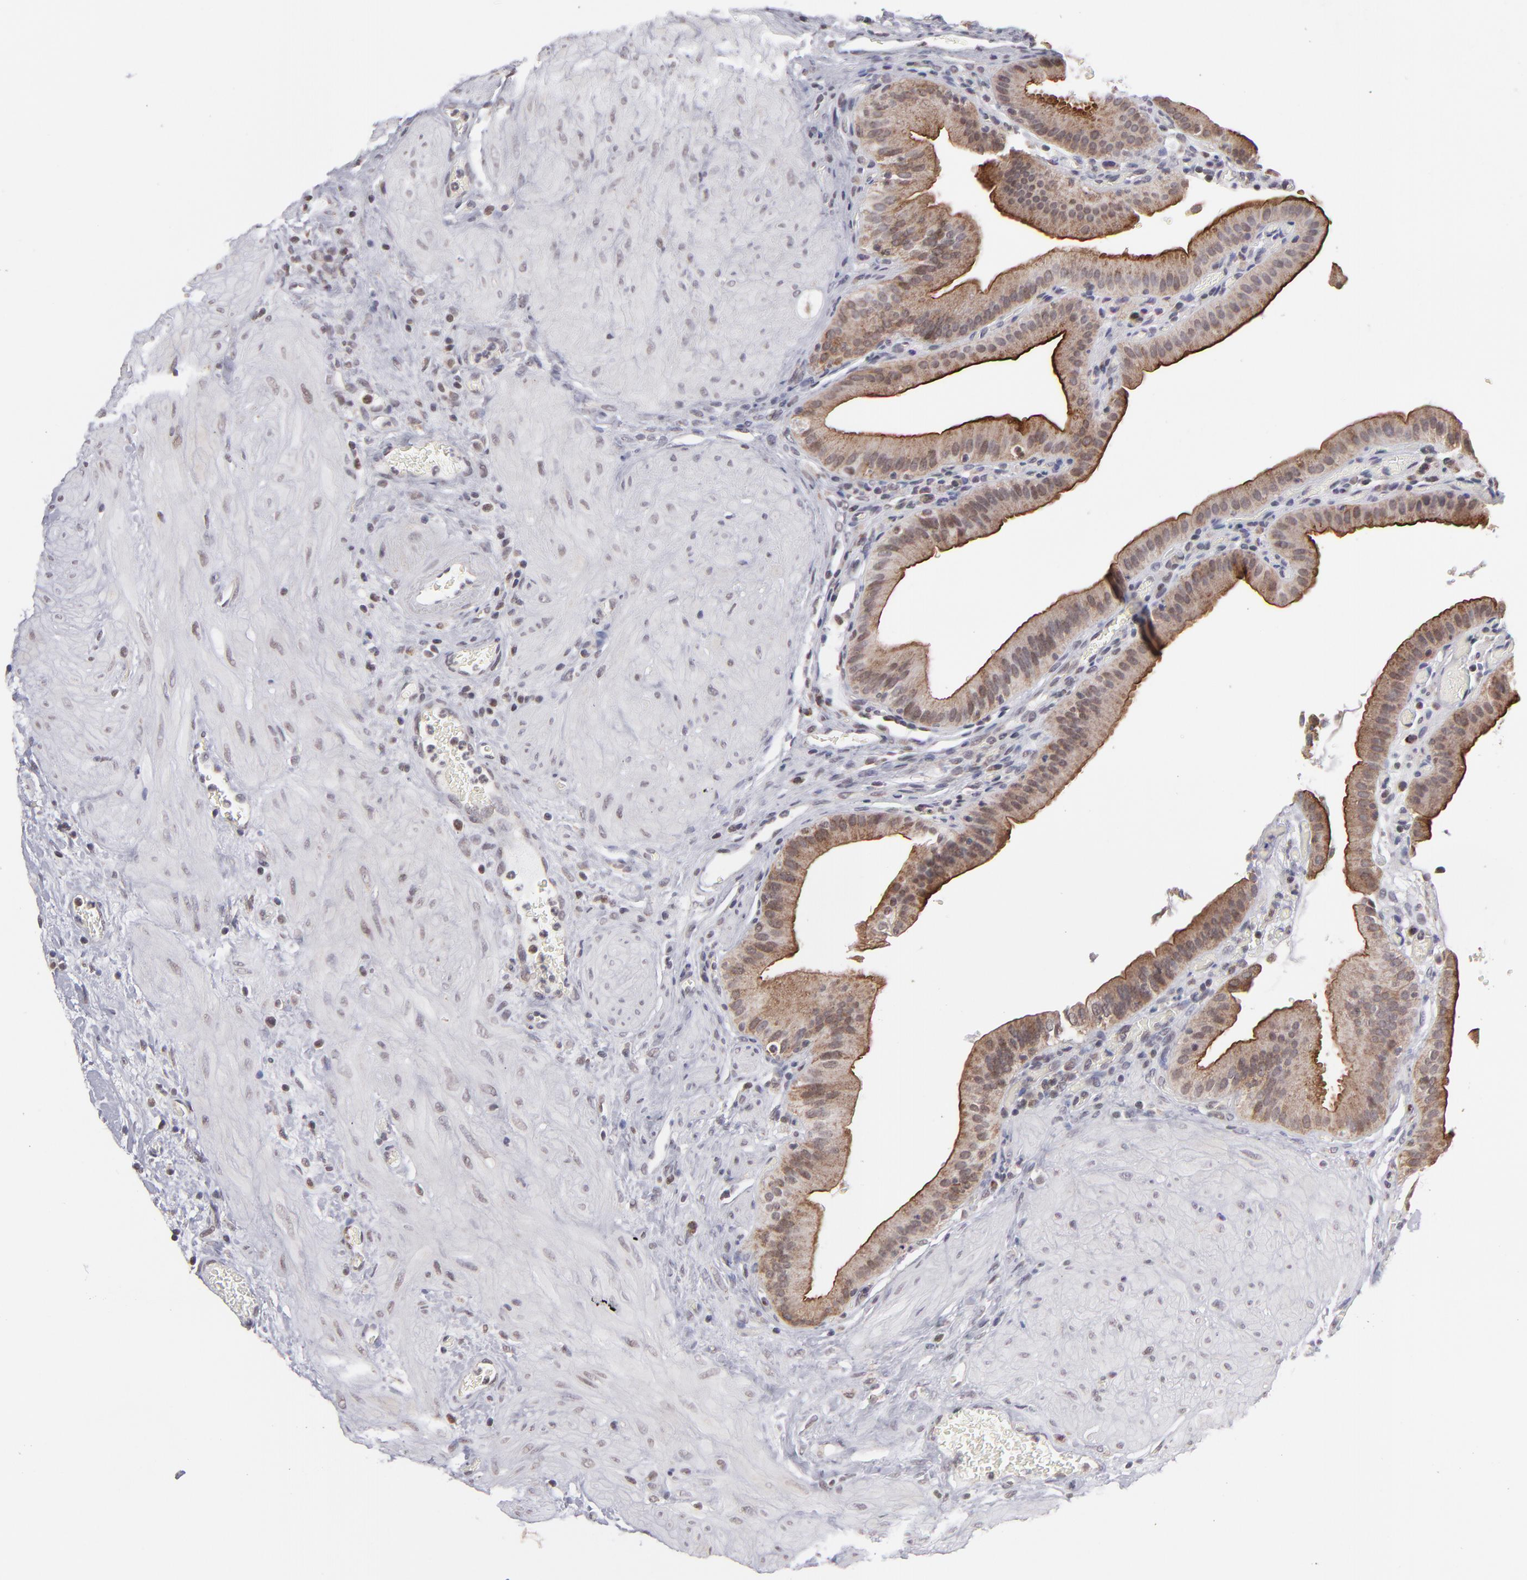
{"staining": {"intensity": "moderate", "quantity": ">75%", "location": "cytoplasmic/membranous,nuclear"}, "tissue": "gallbladder", "cell_type": "Glandular cells", "image_type": "normal", "snomed": [{"axis": "morphology", "description": "Normal tissue, NOS"}, {"axis": "topography", "description": "Gallbladder"}], "caption": "This micrograph shows immunohistochemistry (IHC) staining of normal human gallbladder, with medium moderate cytoplasmic/membranous,nuclear staining in about >75% of glandular cells.", "gene": "SLC15A1", "patient": {"sex": "female", "age": 75}}